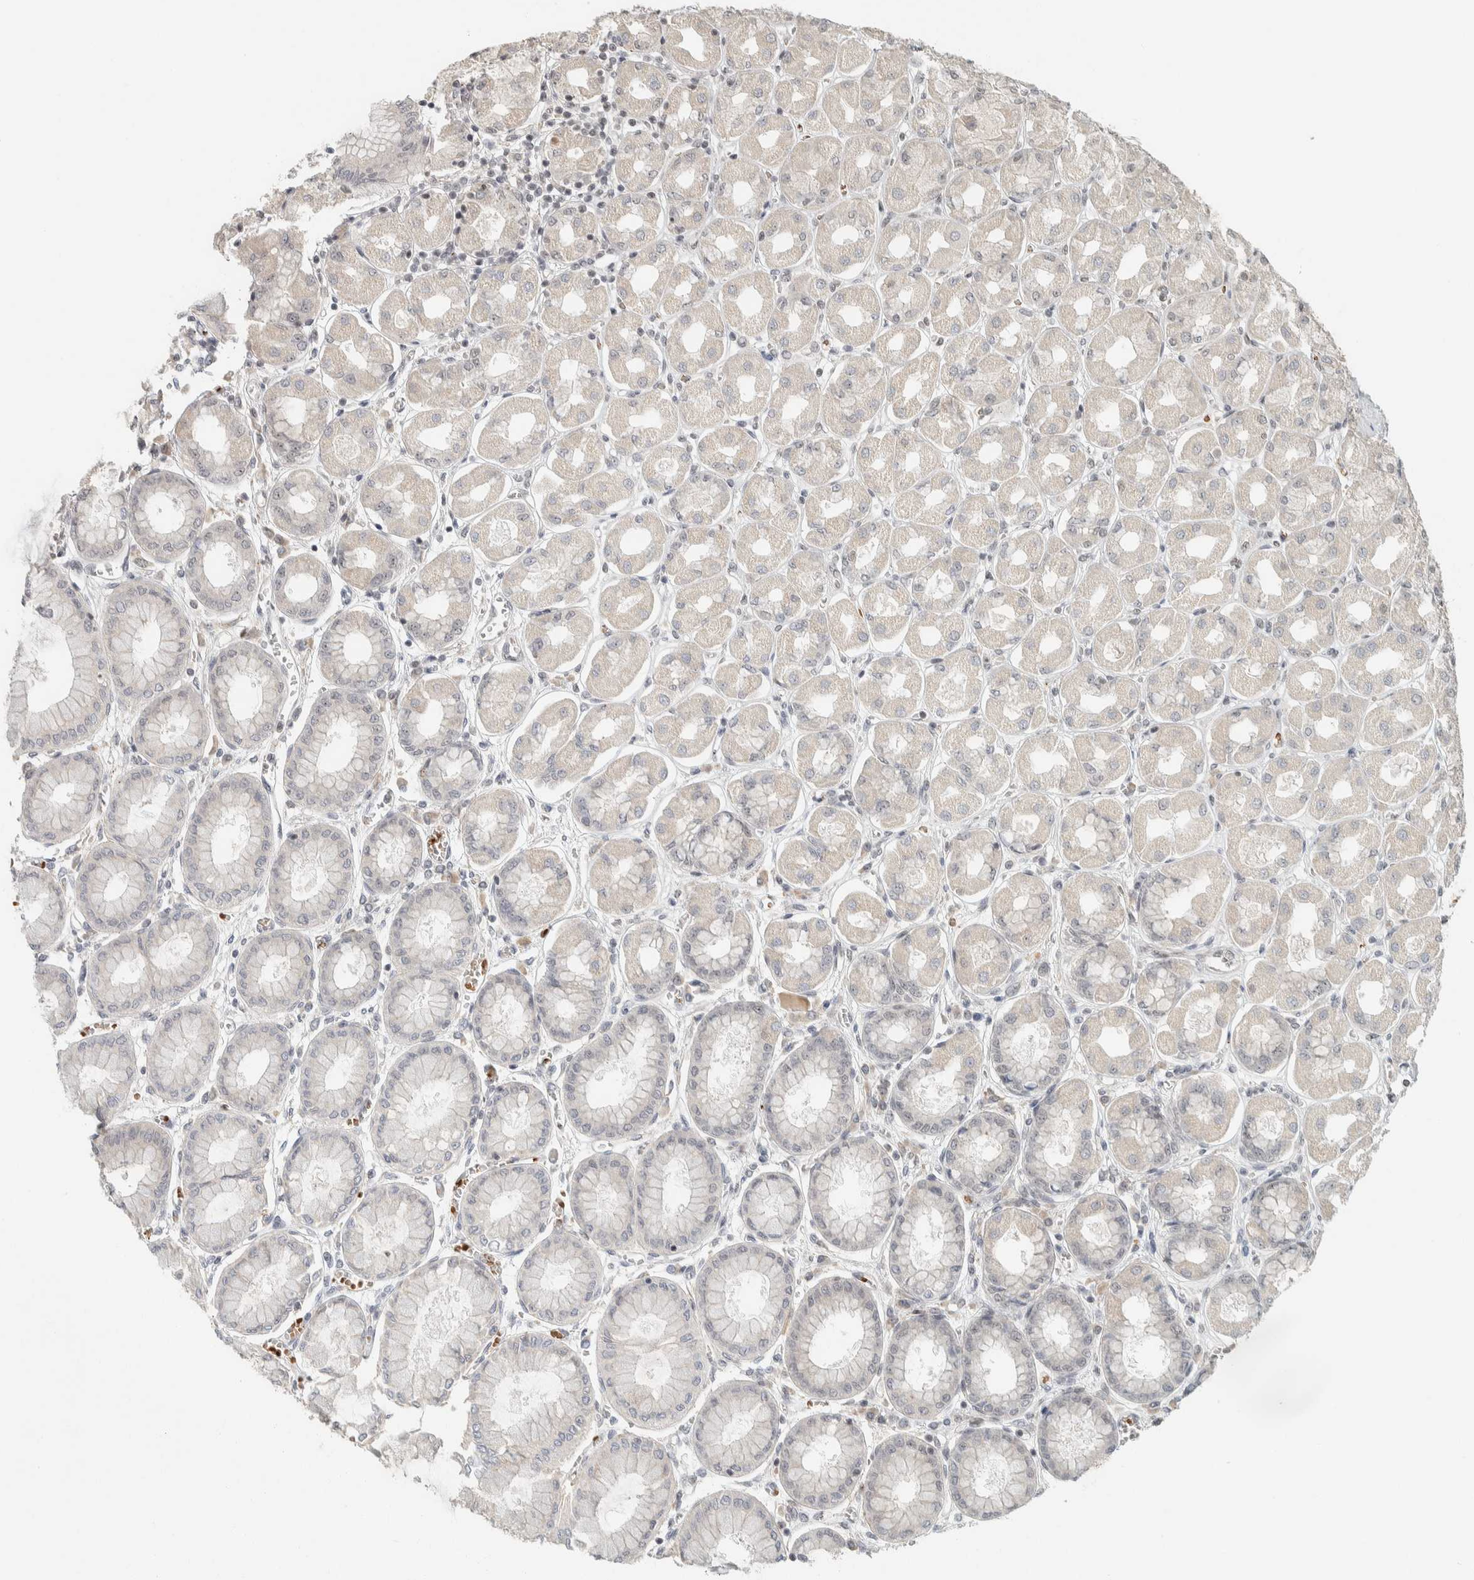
{"staining": {"intensity": "moderate", "quantity": "<25%", "location": "nuclear"}, "tissue": "stomach", "cell_type": "Glandular cells", "image_type": "normal", "snomed": [{"axis": "morphology", "description": "Normal tissue, NOS"}, {"axis": "topography", "description": "Stomach, upper"}], "caption": "This image demonstrates immunohistochemistry staining of unremarkable human stomach, with low moderate nuclear staining in approximately <25% of glandular cells.", "gene": "ZBTB2", "patient": {"sex": "female", "age": 56}}